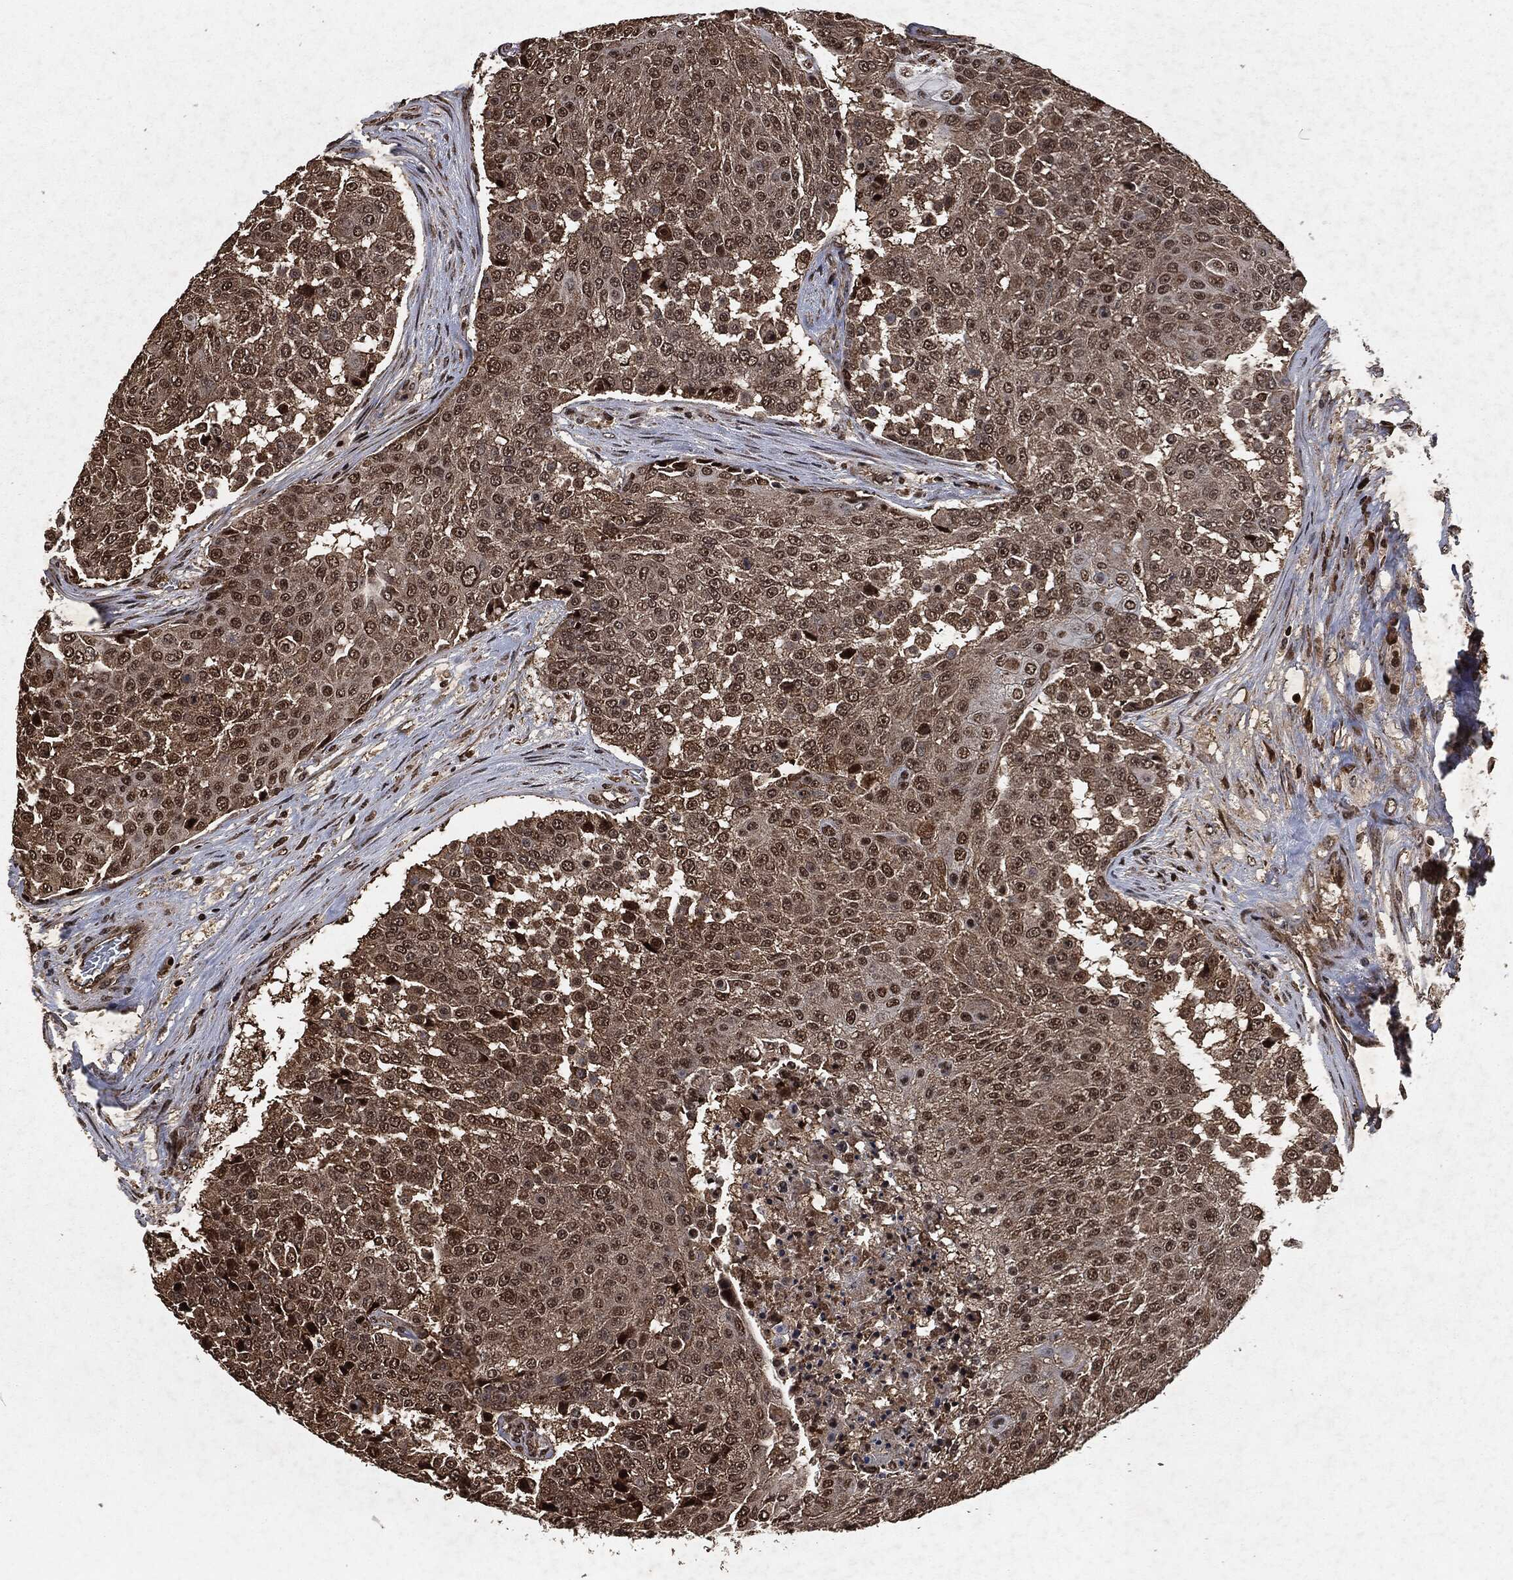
{"staining": {"intensity": "moderate", "quantity": "25%-75%", "location": "cytoplasmic/membranous,nuclear"}, "tissue": "urothelial cancer", "cell_type": "Tumor cells", "image_type": "cancer", "snomed": [{"axis": "morphology", "description": "Urothelial carcinoma, High grade"}, {"axis": "topography", "description": "Urinary bladder"}], "caption": "Urothelial cancer stained with IHC demonstrates moderate cytoplasmic/membranous and nuclear staining in about 25%-75% of tumor cells. (DAB IHC with brightfield microscopy, high magnification).", "gene": "SNAI1", "patient": {"sex": "female", "age": 63}}